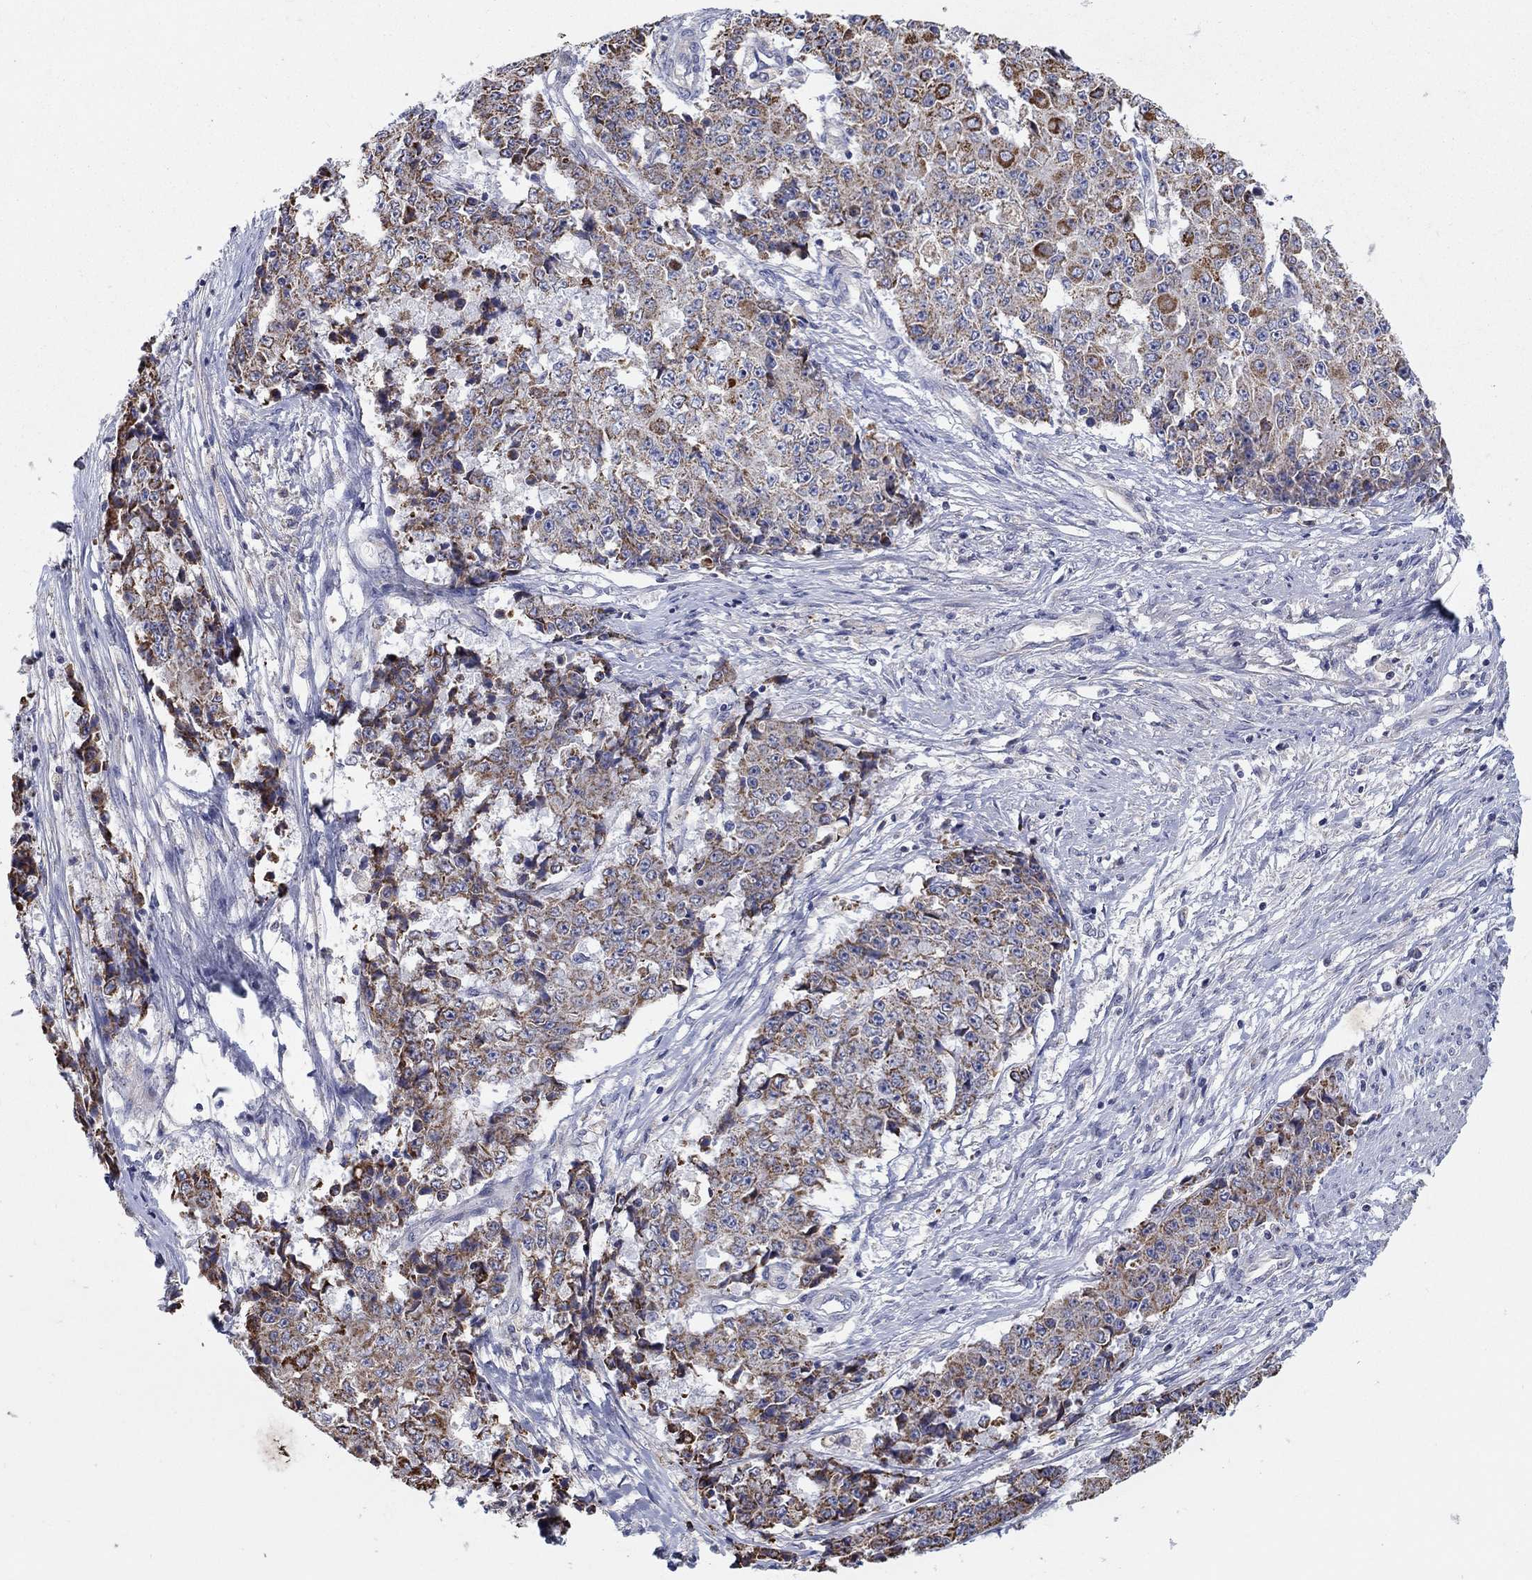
{"staining": {"intensity": "moderate", "quantity": "25%-75%", "location": "cytoplasmic/membranous"}, "tissue": "ovarian cancer", "cell_type": "Tumor cells", "image_type": "cancer", "snomed": [{"axis": "morphology", "description": "Carcinoma, endometroid"}, {"axis": "topography", "description": "Ovary"}], "caption": "Ovarian endometroid carcinoma stained with a brown dye demonstrates moderate cytoplasmic/membranous positive positivity in about 25%-75% of tumor cells.", "gene": "HPS5", "patient": {"sex": "female", "age": 42}}